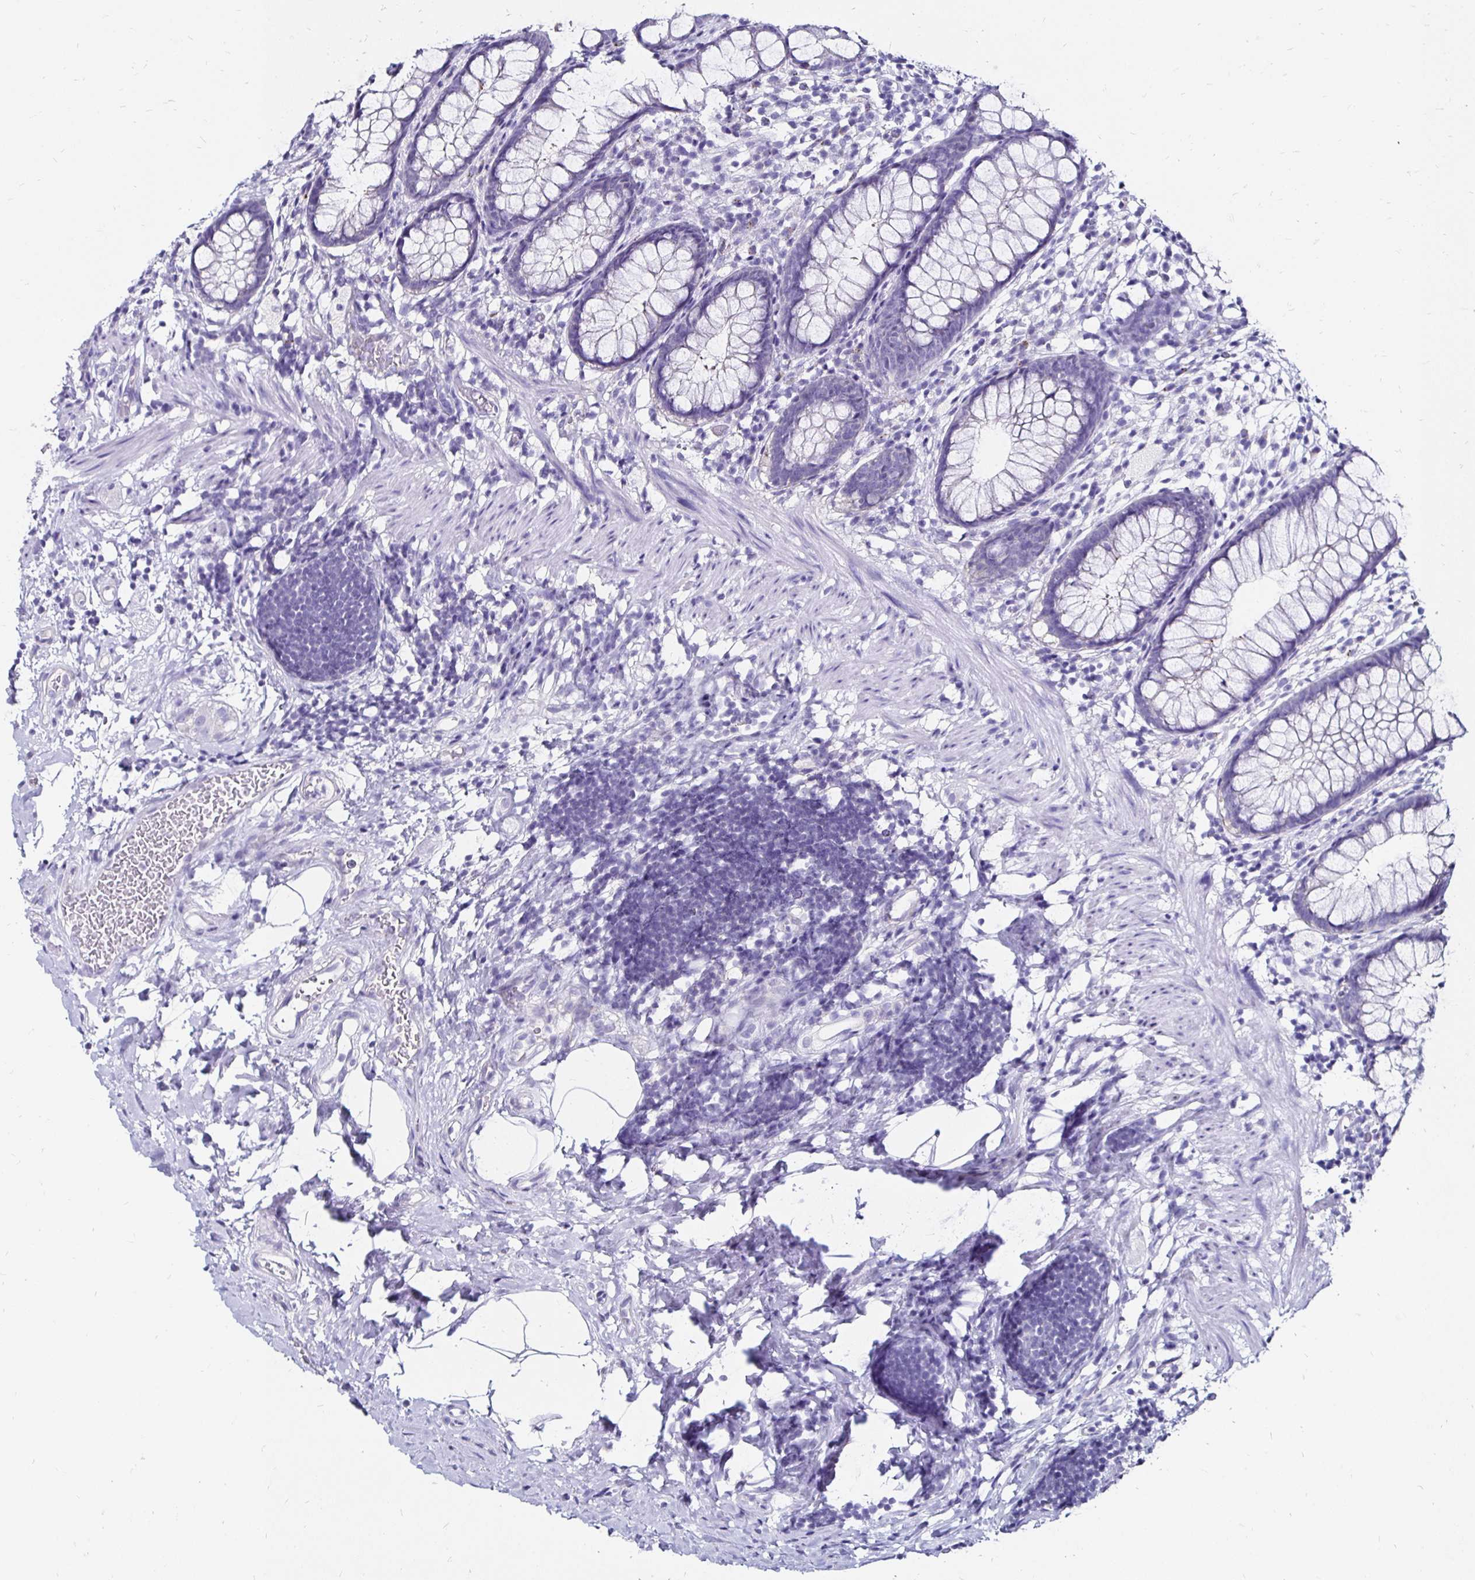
{"staining": {"intensity": "weak", "quantity": "<25%", "location": "cytoplasmic/membranous"}, "tissue": "rectum", "cell_type": "Glandular cells", "image_type": "normal", "snomed": [{"axis": "morphology", "description": "Normal tissue, NOS"}, {"axis": "topography", "description": "Rectum"}], "caption": "Immunohistochemistry (IHC) of benign rectum demonstrates no positivity in glandular cells. (DAB immunohistochemistry (IHC) with hematoxylin counter stain).", "gene": "KCNT1", "patient": {"sex": "female", "age": 62}}